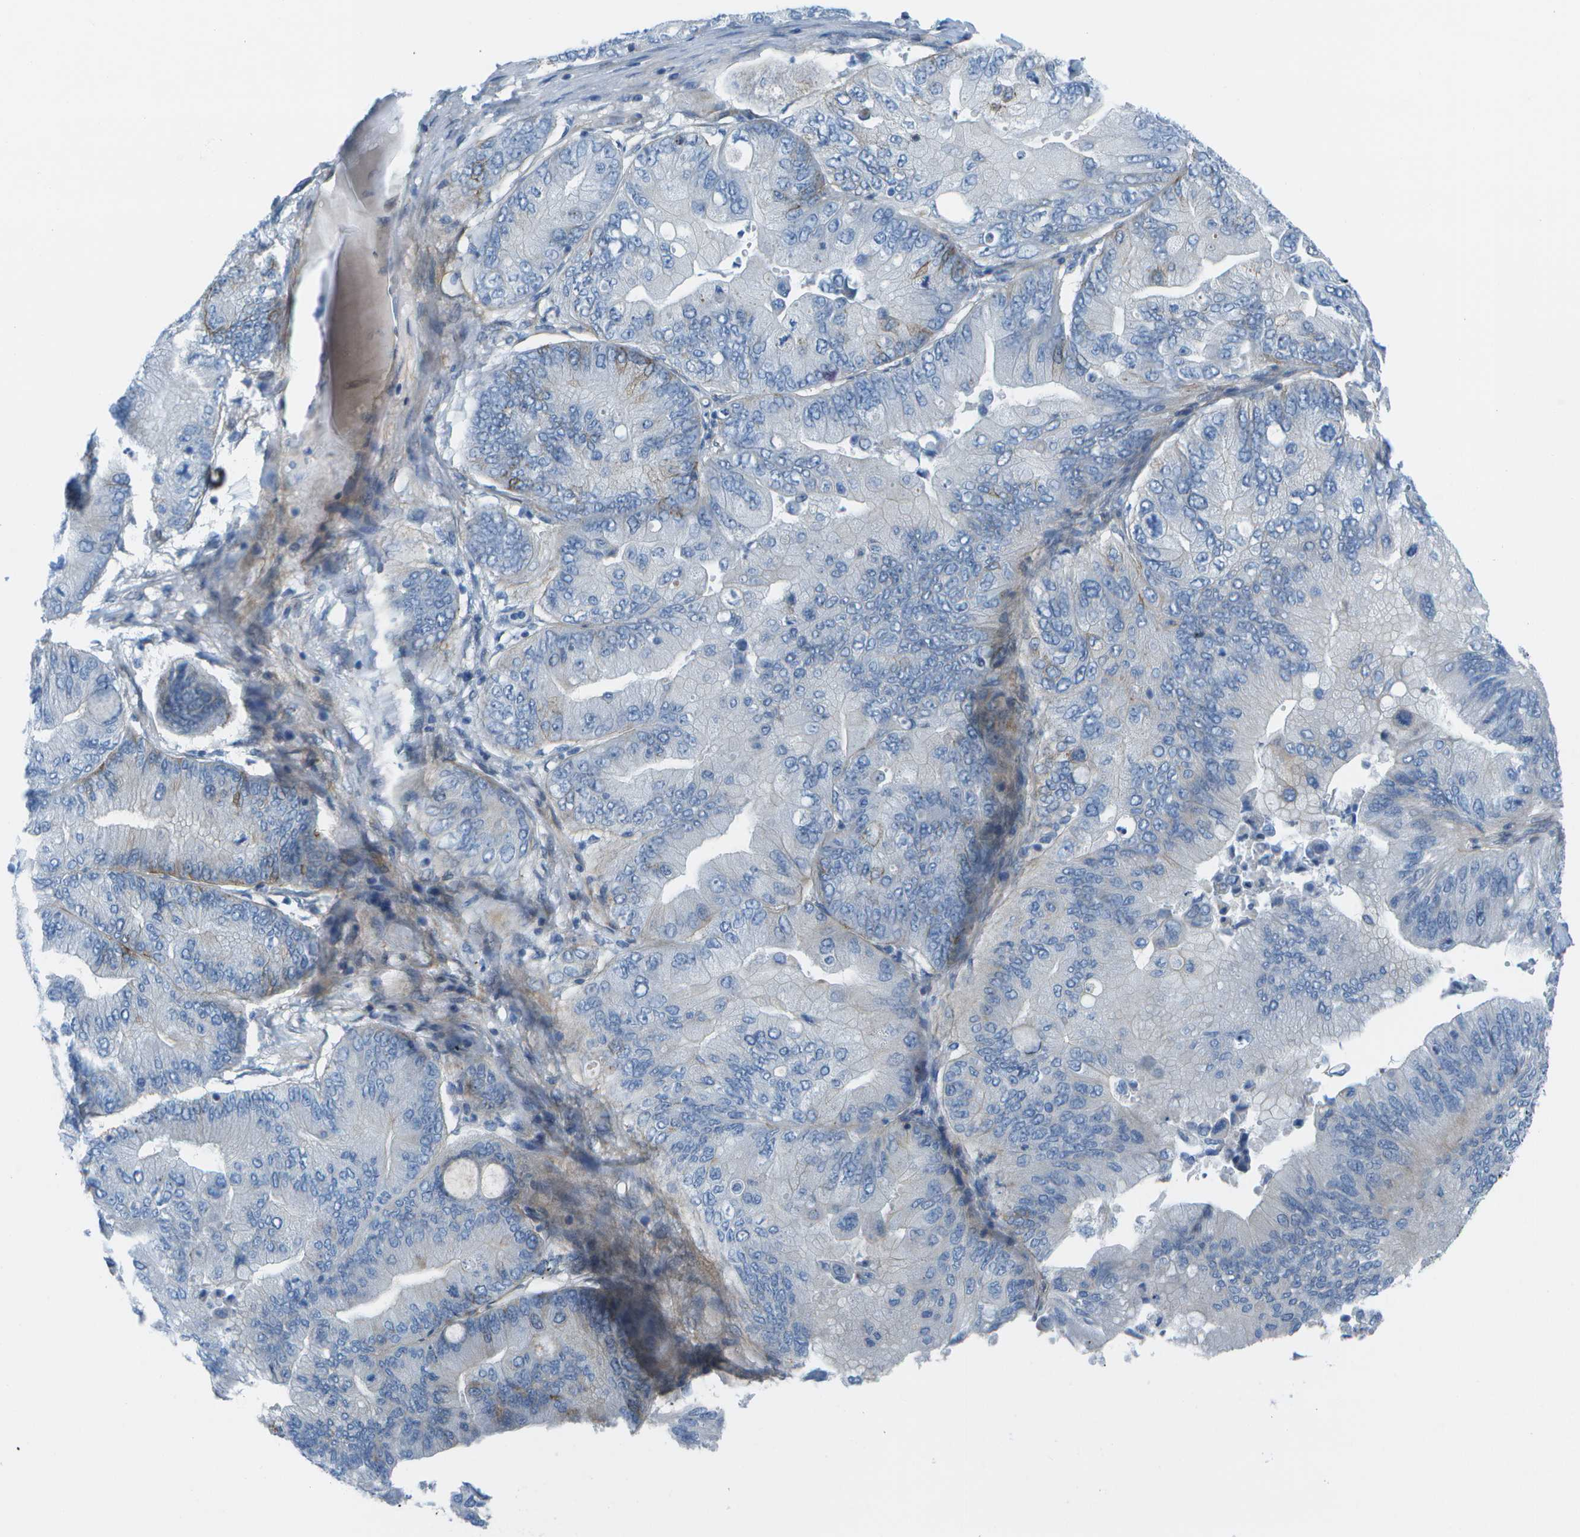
{"staining": {"intensity": "weak", "quantity": "<25%", "location": "cytoplasmic/membranous"}, "tissue": "ovarian cancer", "cell_type": "Tumor cells", "image_type": "cancer", "snomed": [{"axis": "morphology", "description": "Cystadenocarcinoma, mucinous, NOS"}, {"axis": "topography", "description": "Ovary"}], "caption": "High magnification brightfield microscopy of ovarian mucinous cystadenocarcinoma stained with DAB (brown) and counterstained with hematoxylin (blue): tumor cells show no significant staining. The staining was performed using DAB to visualize the protein expression in brown, while the nuclei were stained in blue with hematoxylin (Magnification: 20x).", "gene": "SORBS3", "patient": {"sex": "female", "age": 61}}